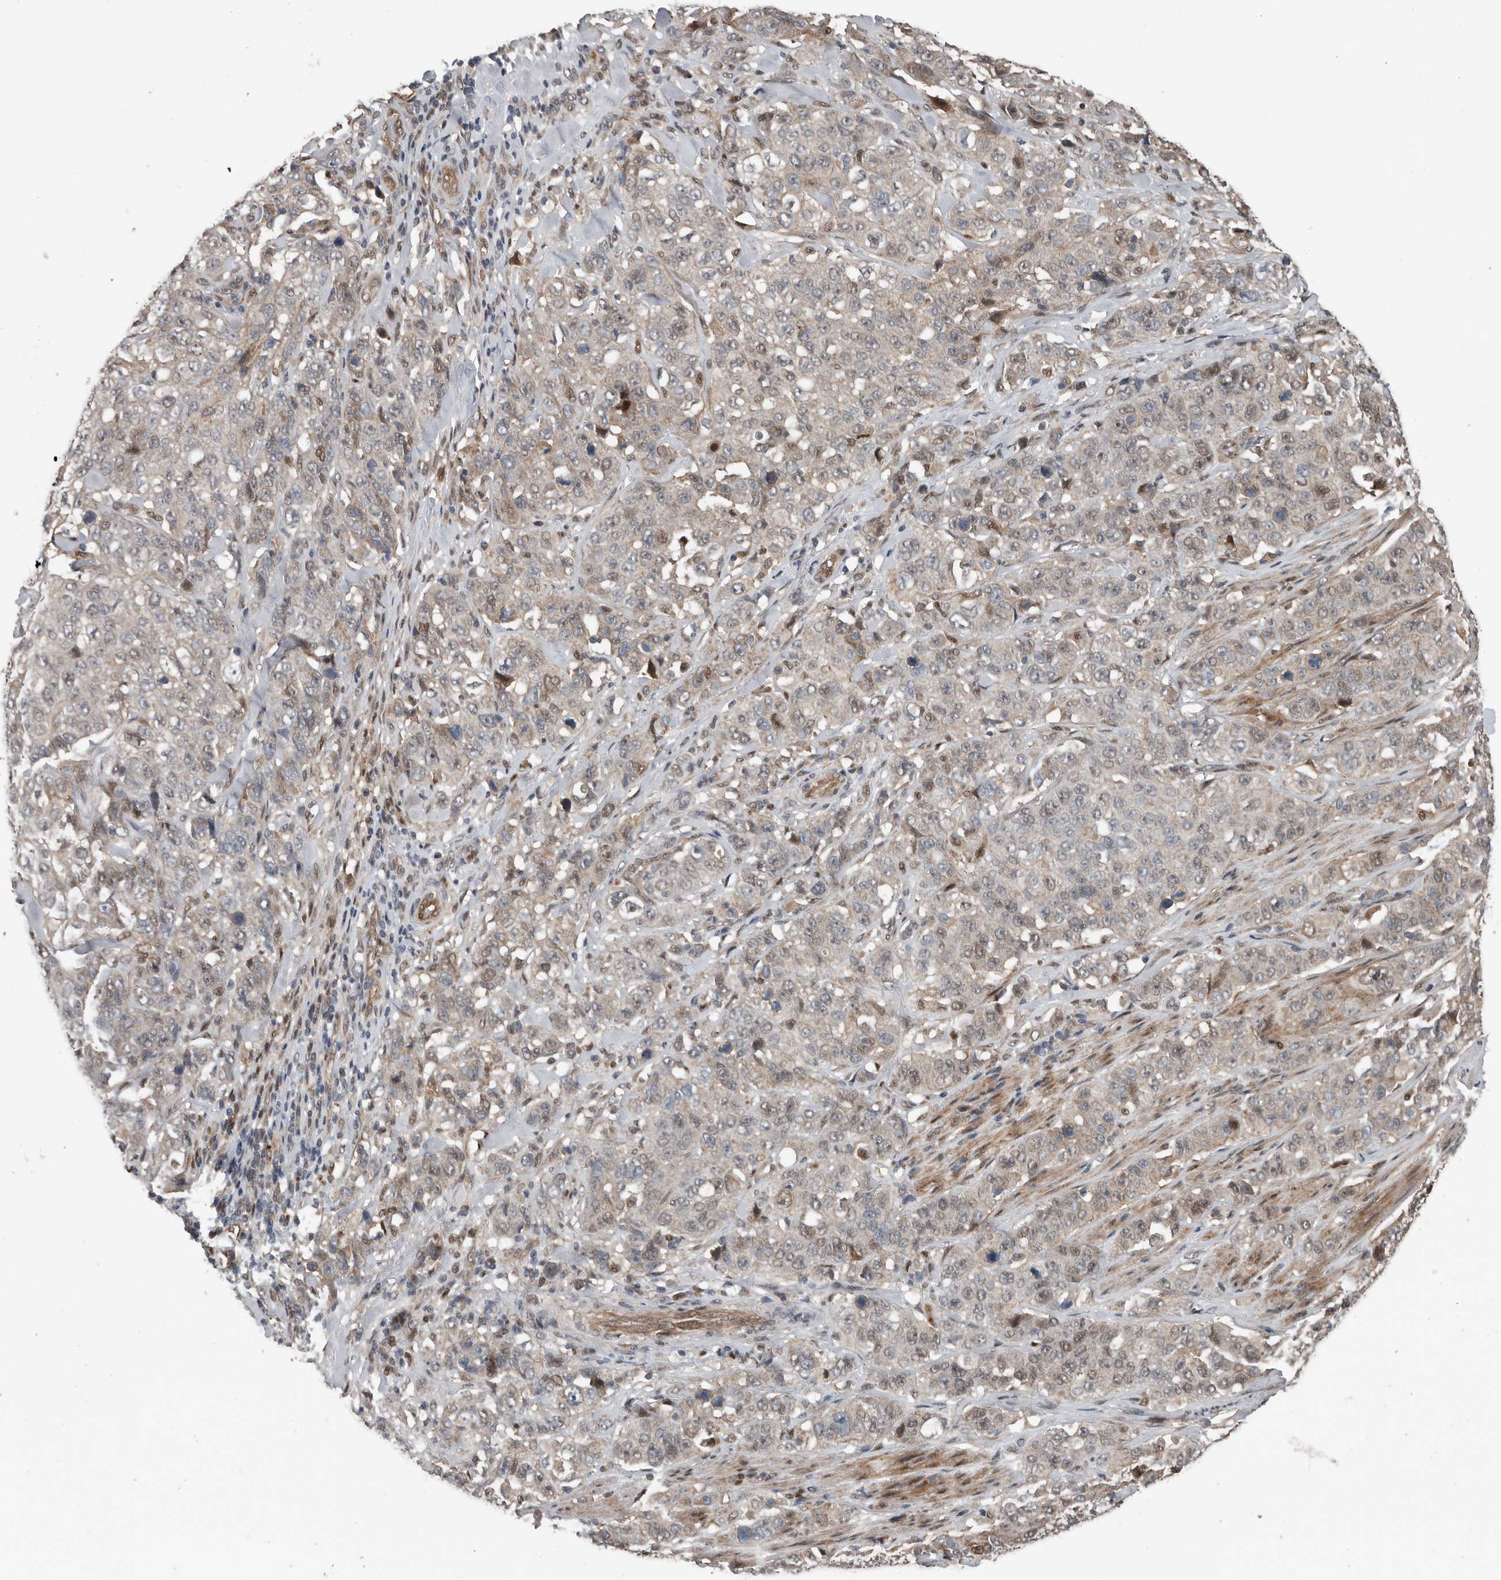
{"staining": {"intensity": "weak", "quantity": "<25%", "location": "nuclear"}, "tissue": "stomach cancer", "cell_type": "Tumor cells", "image_type": "cancer", "snomed": [{"axis": "morphology", "description": "Adenocarcinoma, NOS"}, {"axis": "topography", "description": "Stomach"}], "caption": "IHC image of stomach cancer stained for a protein (brown), which reveals no positivity in tumor cells. The staining is performed using DAB brown chromogen with nuclei counter-stained in using hematoxylin.", "gene": "YOD1", "patient": {"sex": "male", "age": 48}}